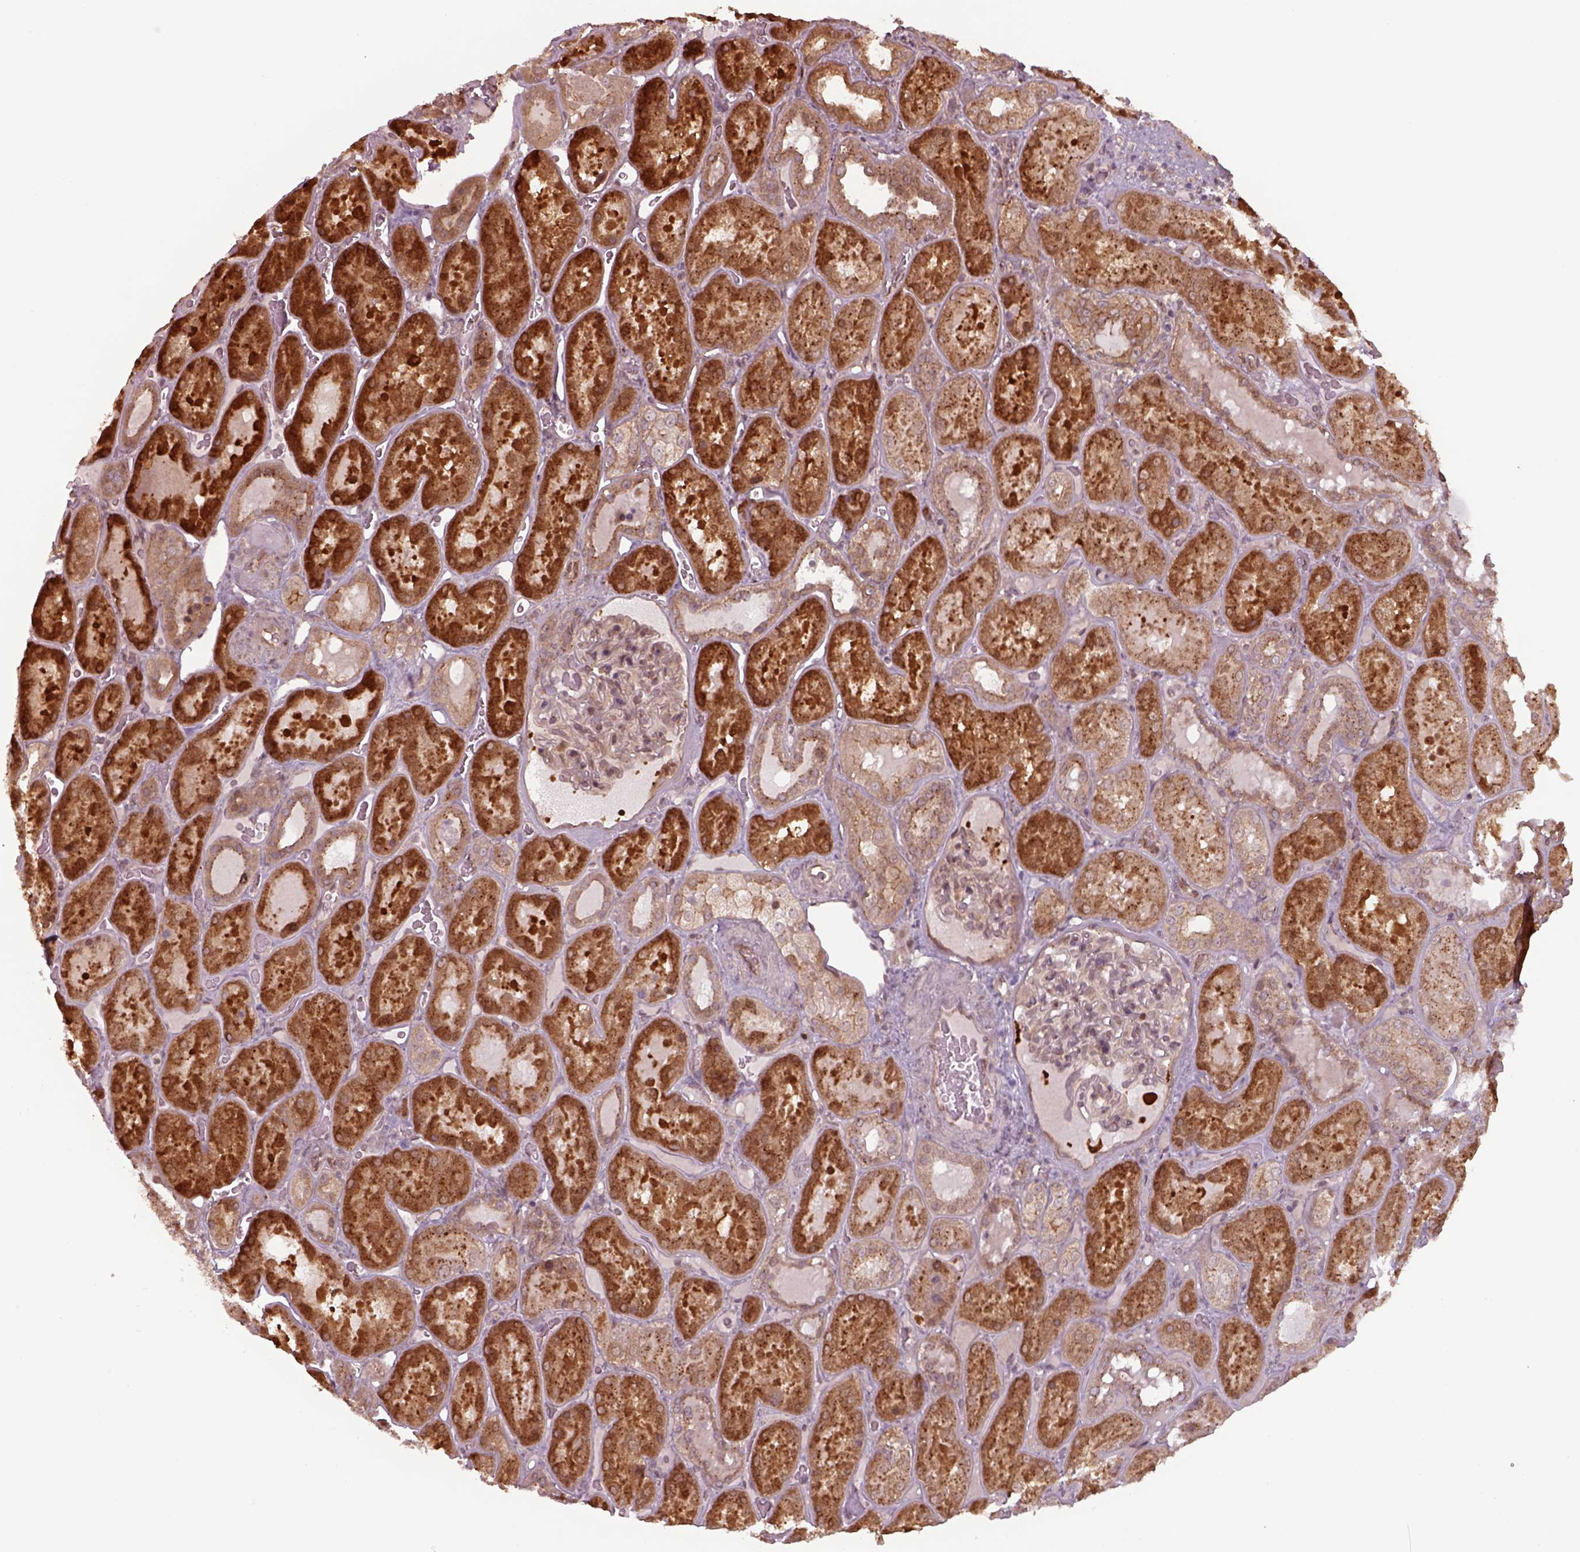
{"staining": {"intensity": "weak", "quantity": "<25%", "location": "cytoplasmic/membranous"}, "tissue": "kidney", "cell_type": "Cells in glomeruli", "image_type": "normal", "snomed": [{"axis": "morphology", "description": "Normal tissue, NOS"}, {"axis": "topography", "description": "Kidney"}], "caption": "An immunohistochemistry (IHC) photomicrograph of benign kidney is shown. There is no staining in cells in glomeruli of kidney.", "gene": "CHMP3", "patient": {"sex": "male", "age": 73}}